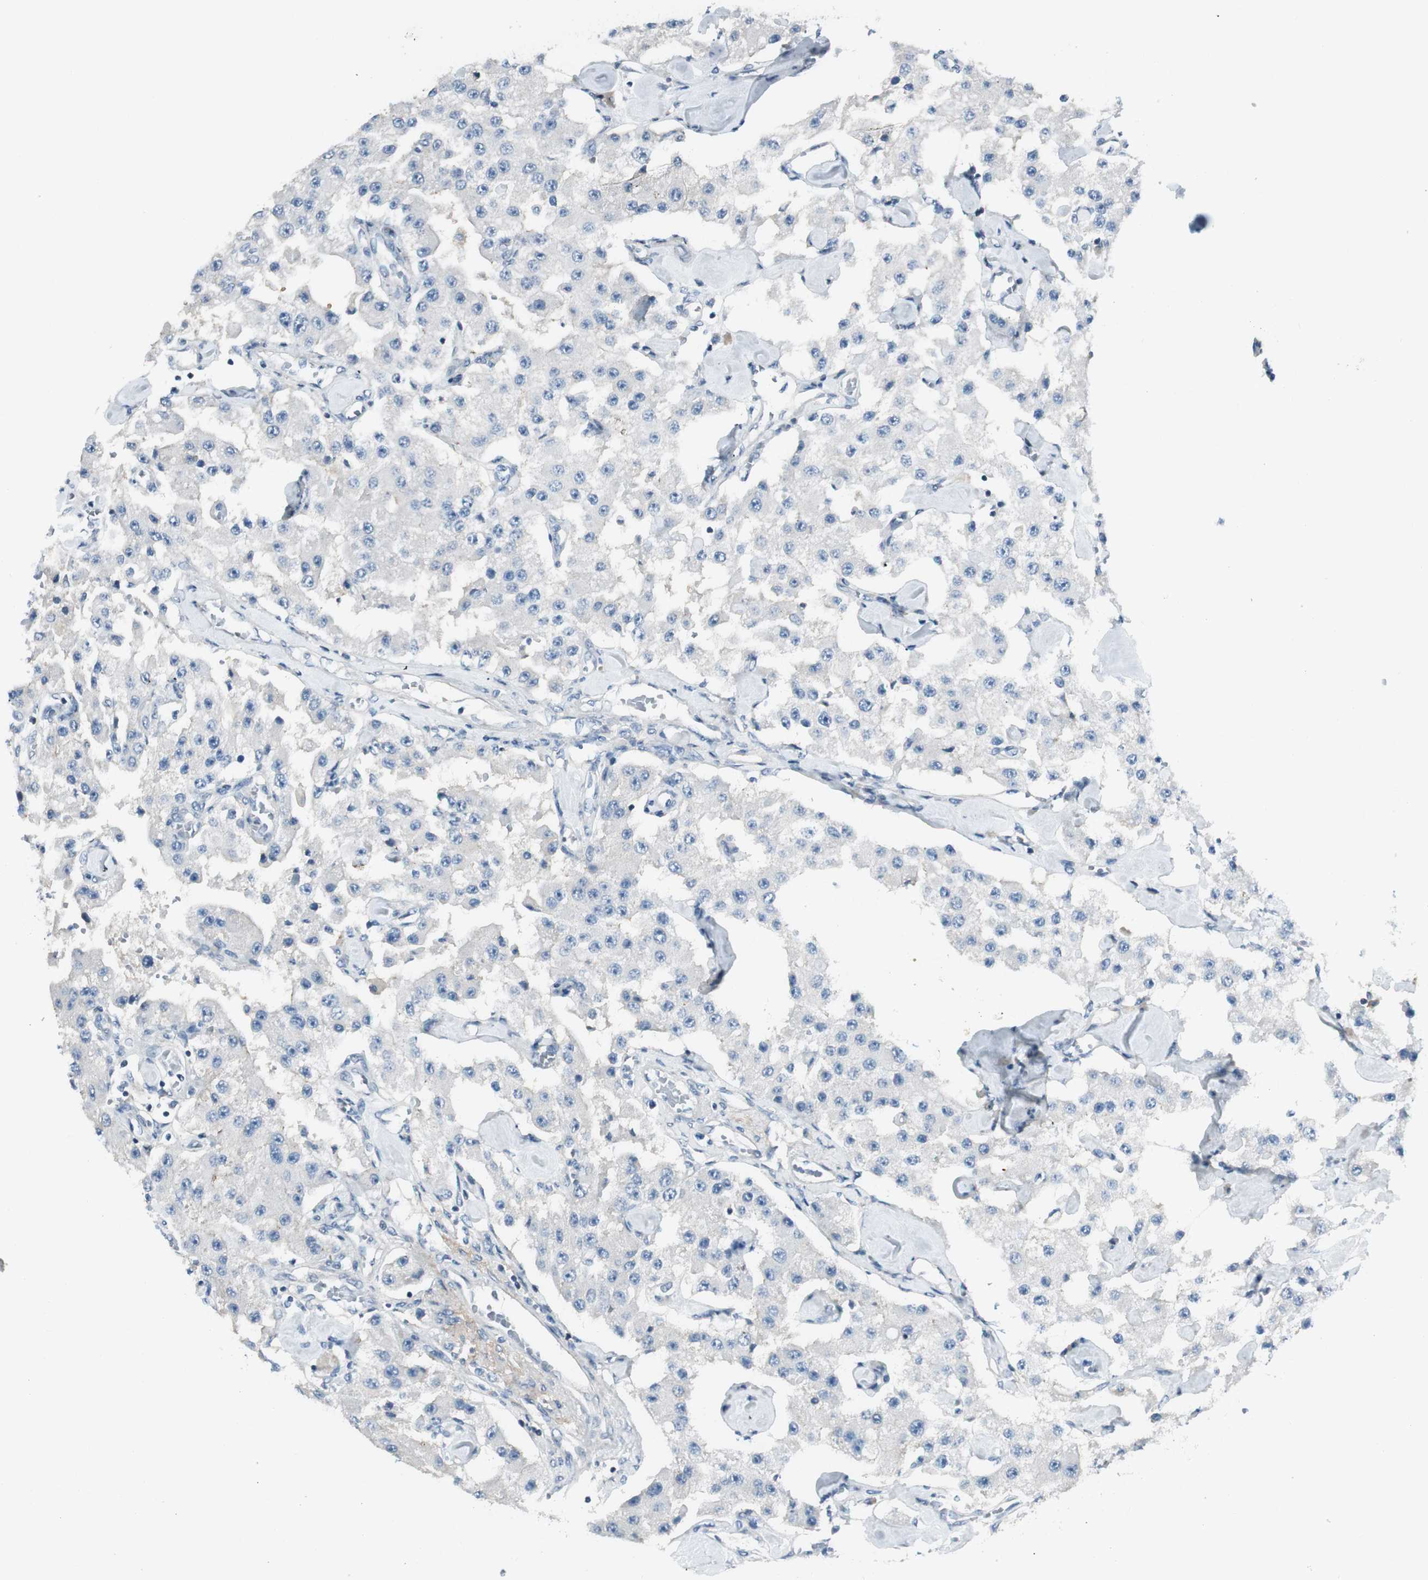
{"staining": {"intensity": "negative", "quantity": "none", "location": "none"}, "tissue": "carcinoid", "cell_type": "Tumor cells", "image_type": "cancer", "snomed": [{"axis": "morphology", "description": "Carcinoid, malignant, NOS"}, {"axis": "topography", "description": "Pancreas"}], "caption": "Tumor cells are negative for protein expression in human malignant carcinoid.", "gene": "EVA1A", "patient": {"sex": "male", "age": 41}}